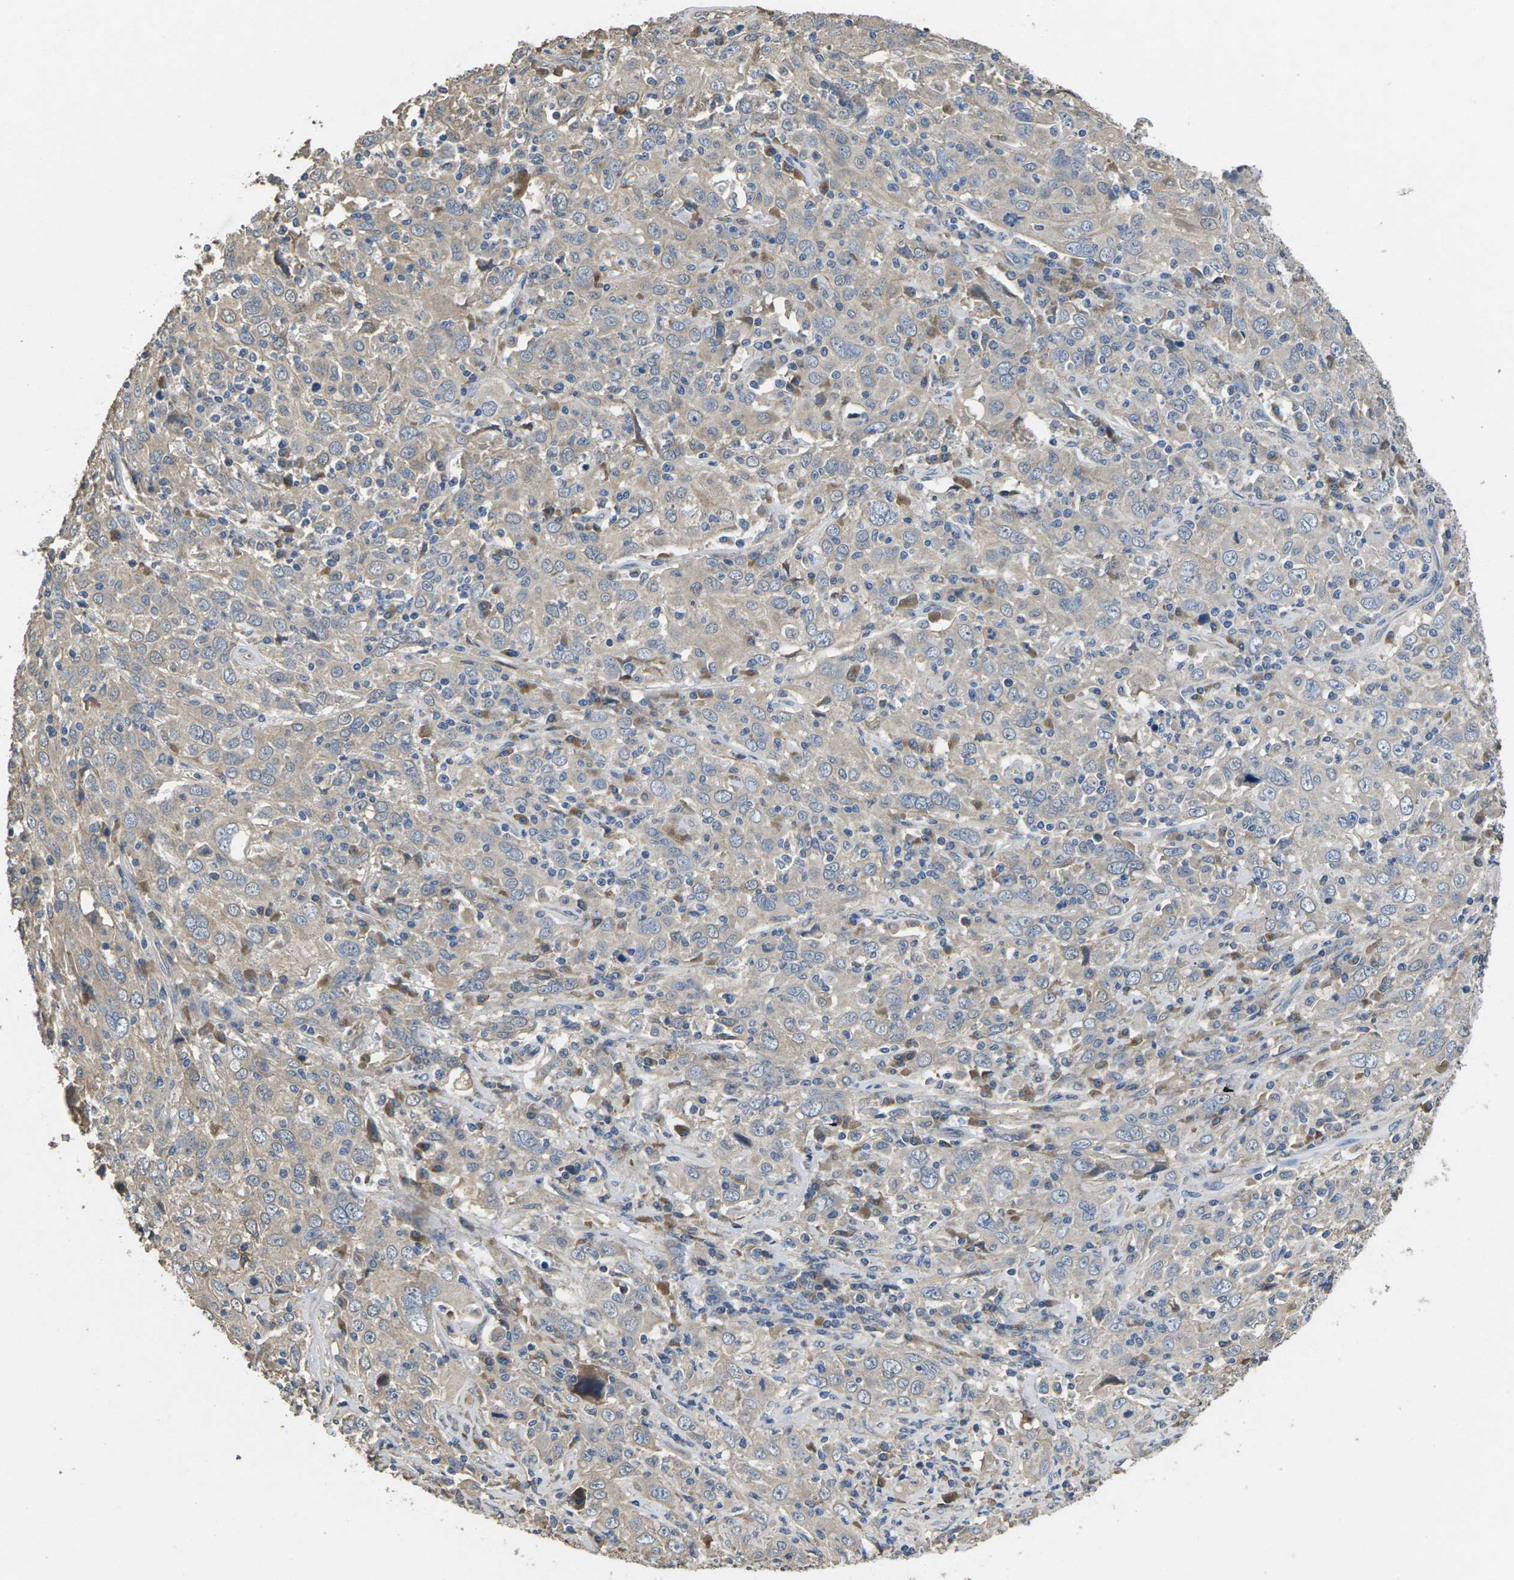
{"staining": {"intensity": "negative", "quantity": "none", "location": "none"}, "tissue": "cervical cancer", "cell_type": "Tumor cells", "image_type": "cancer", "snomed": [{"axis": "morphology", "description": "Squamous cell carcinoma, NOS"}, {"axis": "topography", "description": "Cervix"}], "caption": "Cervical cancer (squamous cell carcinoma) stained for a protein using IHC exhibits no positivity tumor cells.", "gene": "B4GAT1", "patient": {"sex": "female", "age": 46}}